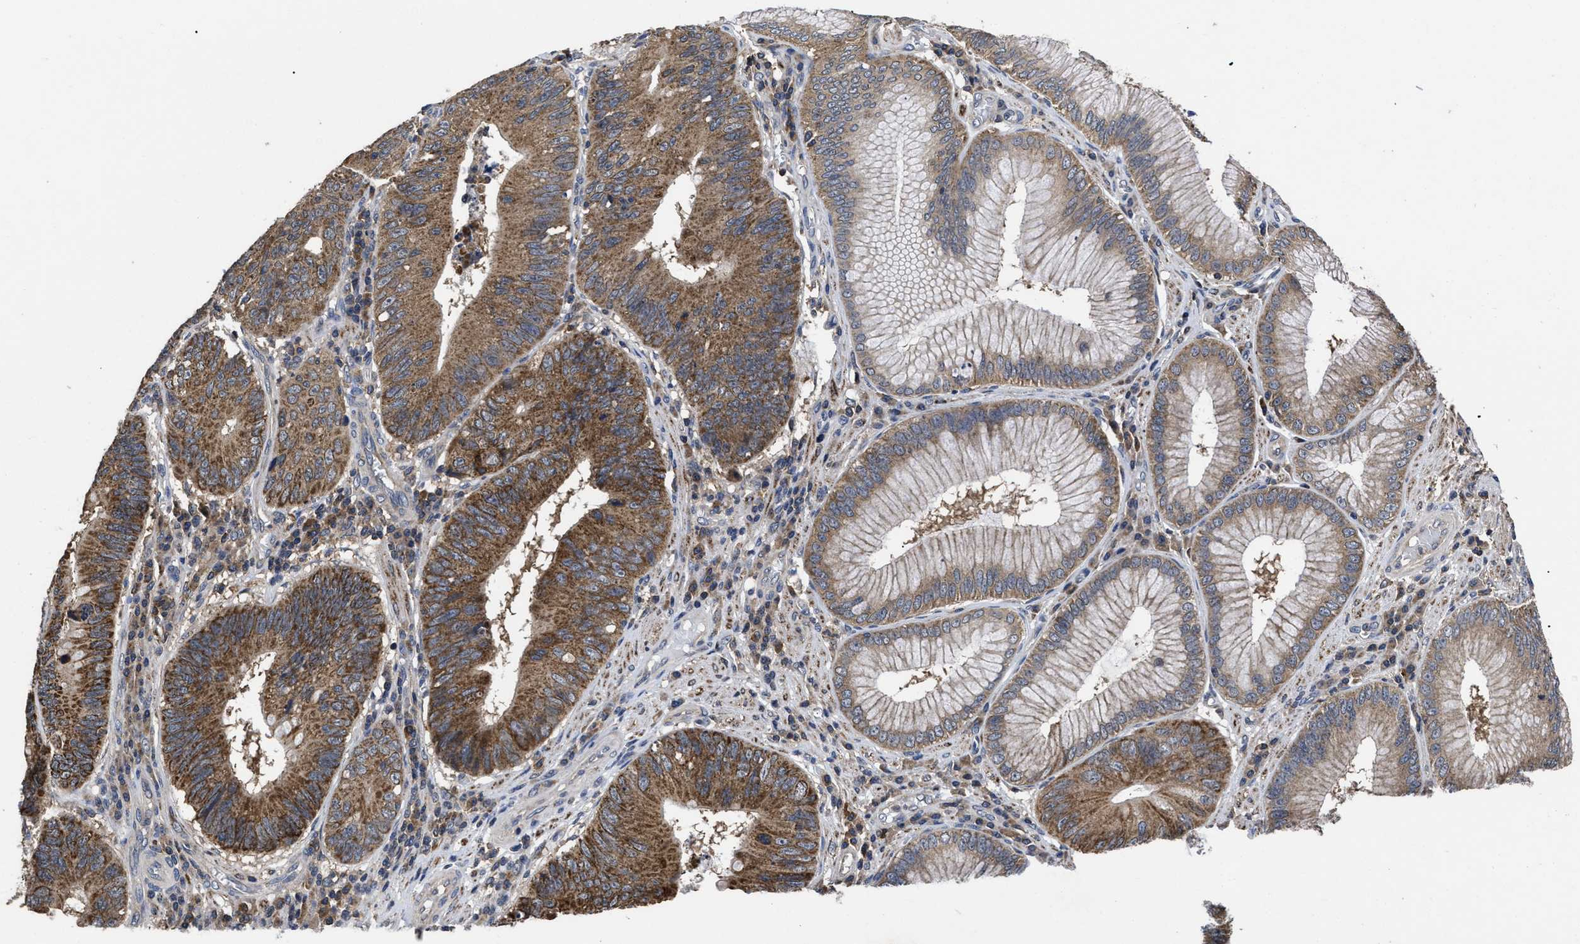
{"staining": {"intensity": "strong", "quantity": "25%-75%", "location": "cytoplasmic/membranous"}, "tissue": "stomach cancer", "cell_type": "Tumor cells", "image_type": "cancer", "snomed": [{"axis": "morphology", "description": "Adenocarcinoma, NOS"}, {"axis": "topography", "description": "Stomach"}], "caption": "Protein analysis of adenocarcinoma (stomach) tissue demonstrates strong cytoplasmic/membranous staining in about 25%-75% of tumor cells.", "gene": "LRRC3", "patient": {"sex": "male", "age": 59}}